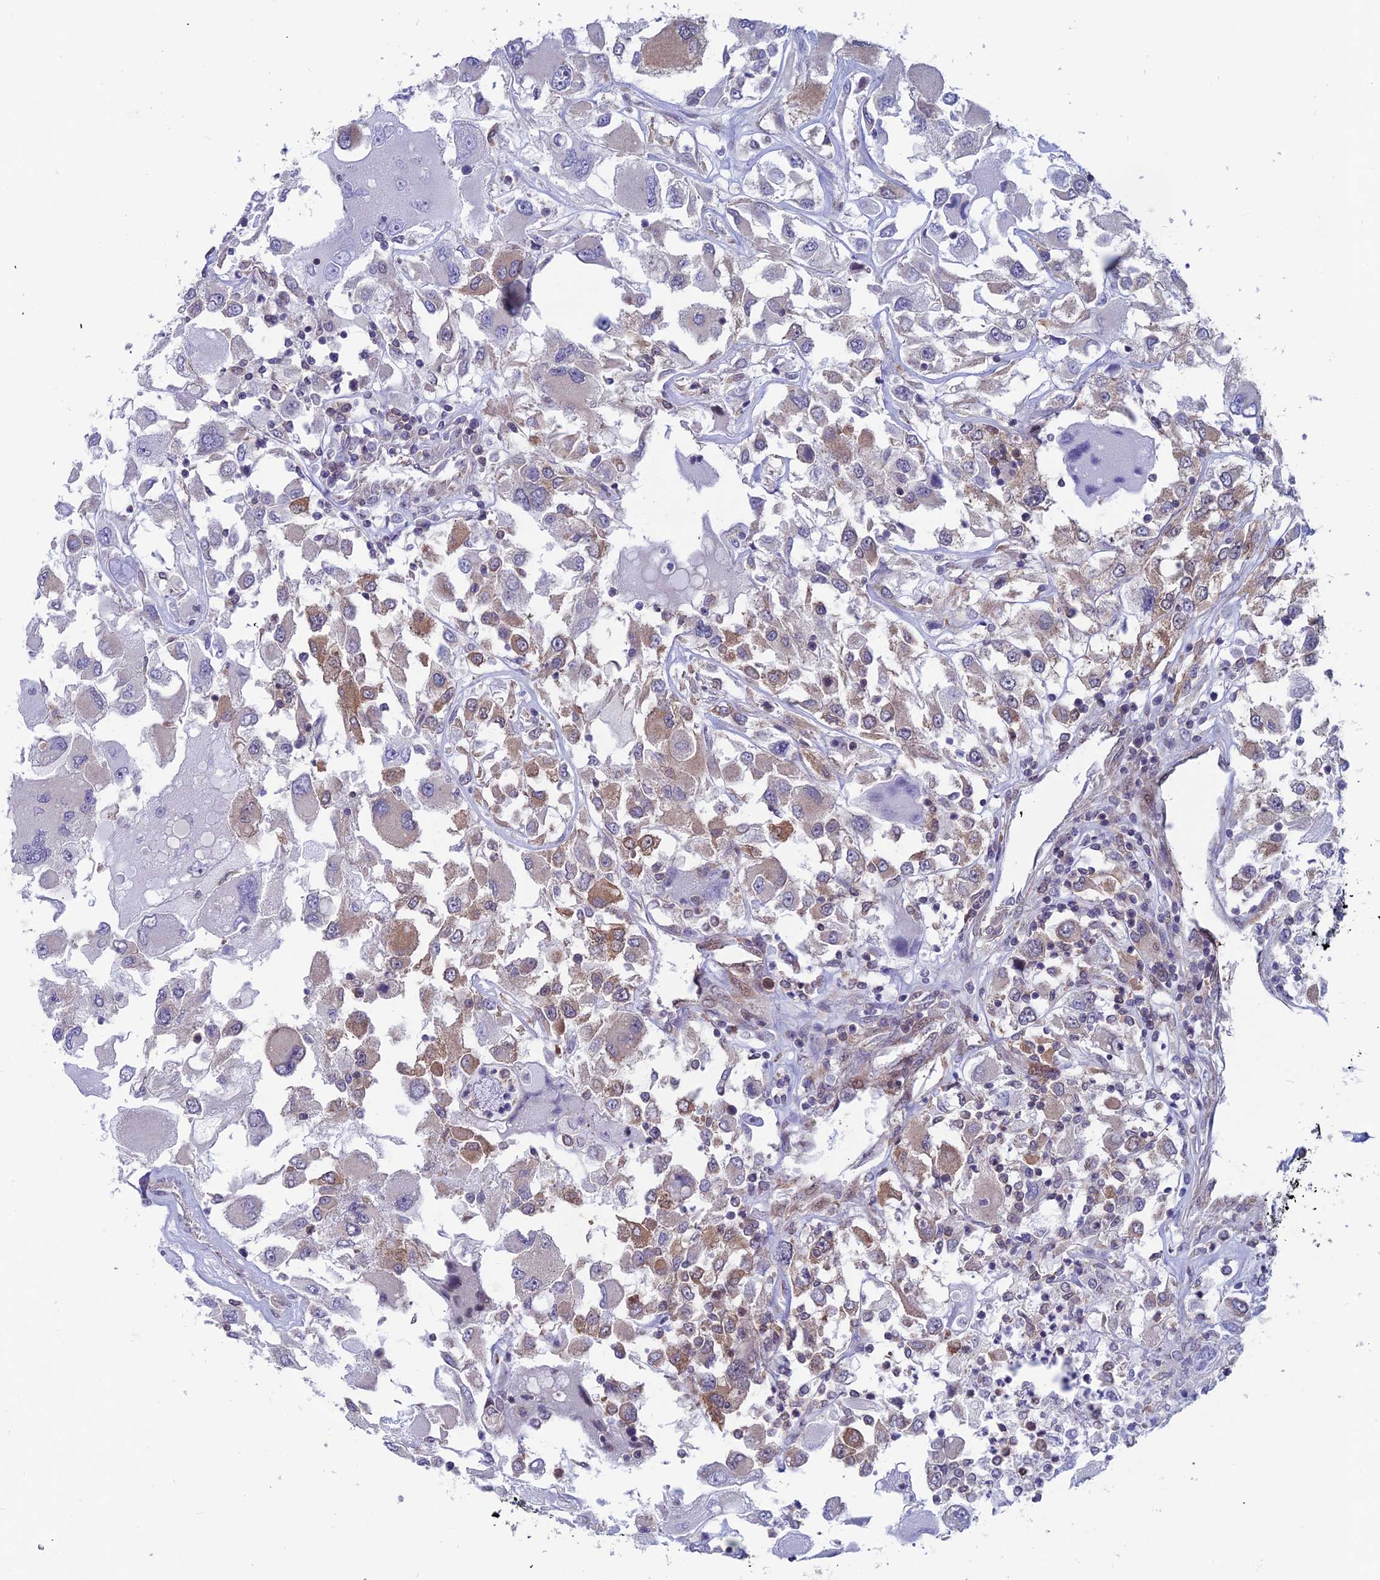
{"staining": {"intensity": "moderate", "quantity": "<25%", "location": "cytoplasmic/membranous"}, "tissue": "renal cancer", "cell_type": "Tumor cells", "image_type": "cancer", "snomed": [{"axis": "morphology", "description": "Adenocarcinoma, NOS"}, {"axis": "topography", "description": "Kidney"}], "caption": "Adenocarcinoma (renal) stained for a protein displays moderate cytoplasmic/membranous positivity in tumor cells. (brown staining indicates protein expression, while blue staining denotes nuclei).", "gene": "IGBP1", "patient": {"sex": "female", "age": 52}}